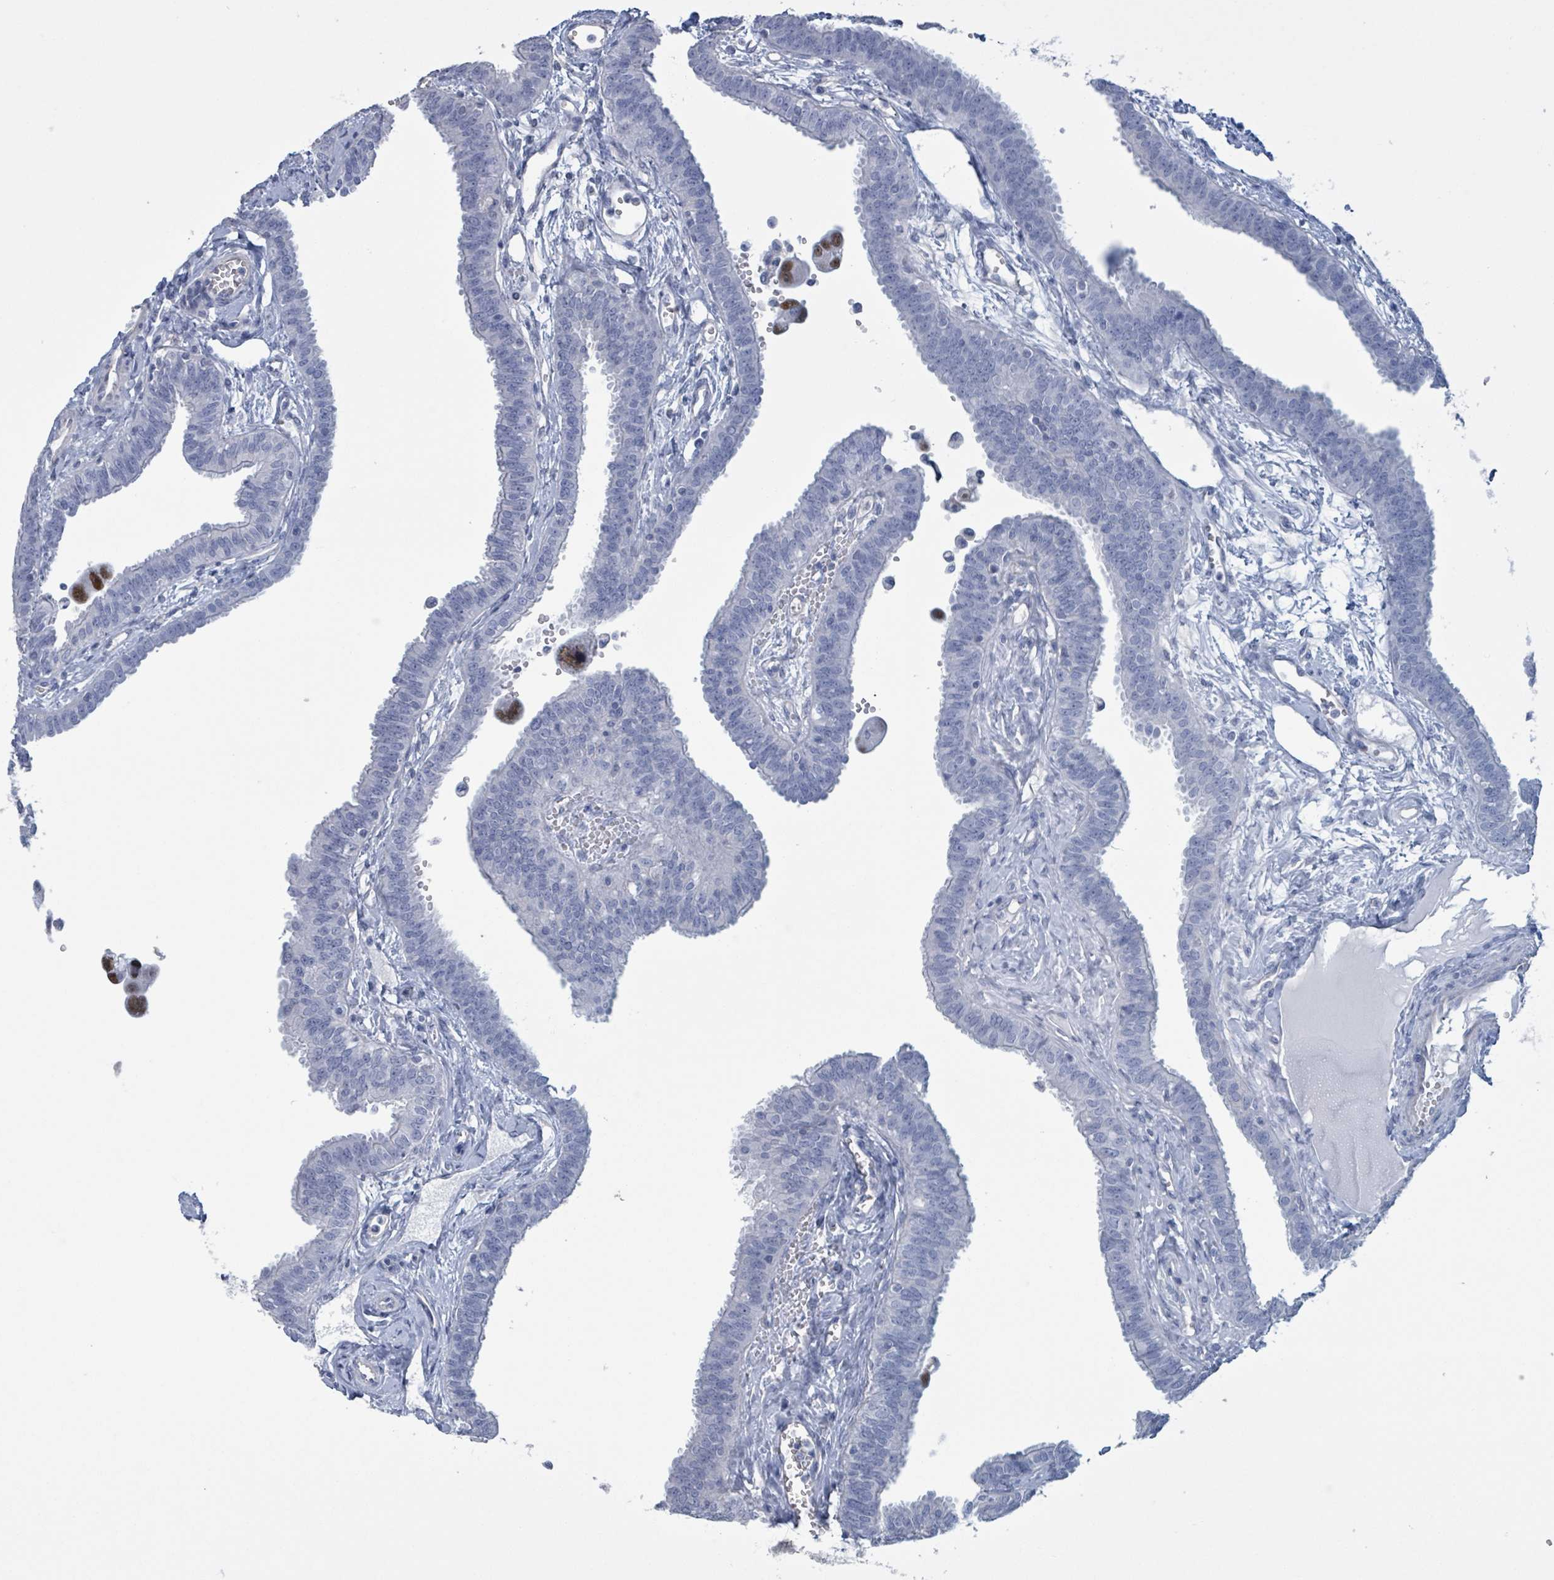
{"staining": {"intensity": "negative", "quantity": "none", "location": "none"}, "tissue": "fallopian tube", "cell_type": "Glandular cells", "image_type": "normal", "snomed": [{"axis": "morphology", "description": "Normal tissue, NOS"}, {"axis": "morphology", "description": "Carcinoma, NOS"}, {"axis": "topography", "description": "Fallopian tube"}, {"axis": "topography", "description": "Ovary"}], "caption": "IHC photomicrograph of benign fallopian tube stained for a protein (brown), which shows no staining in glandular cells.", "gene": "CT45A10", "patient": {"sex": "female", "age": 59}}